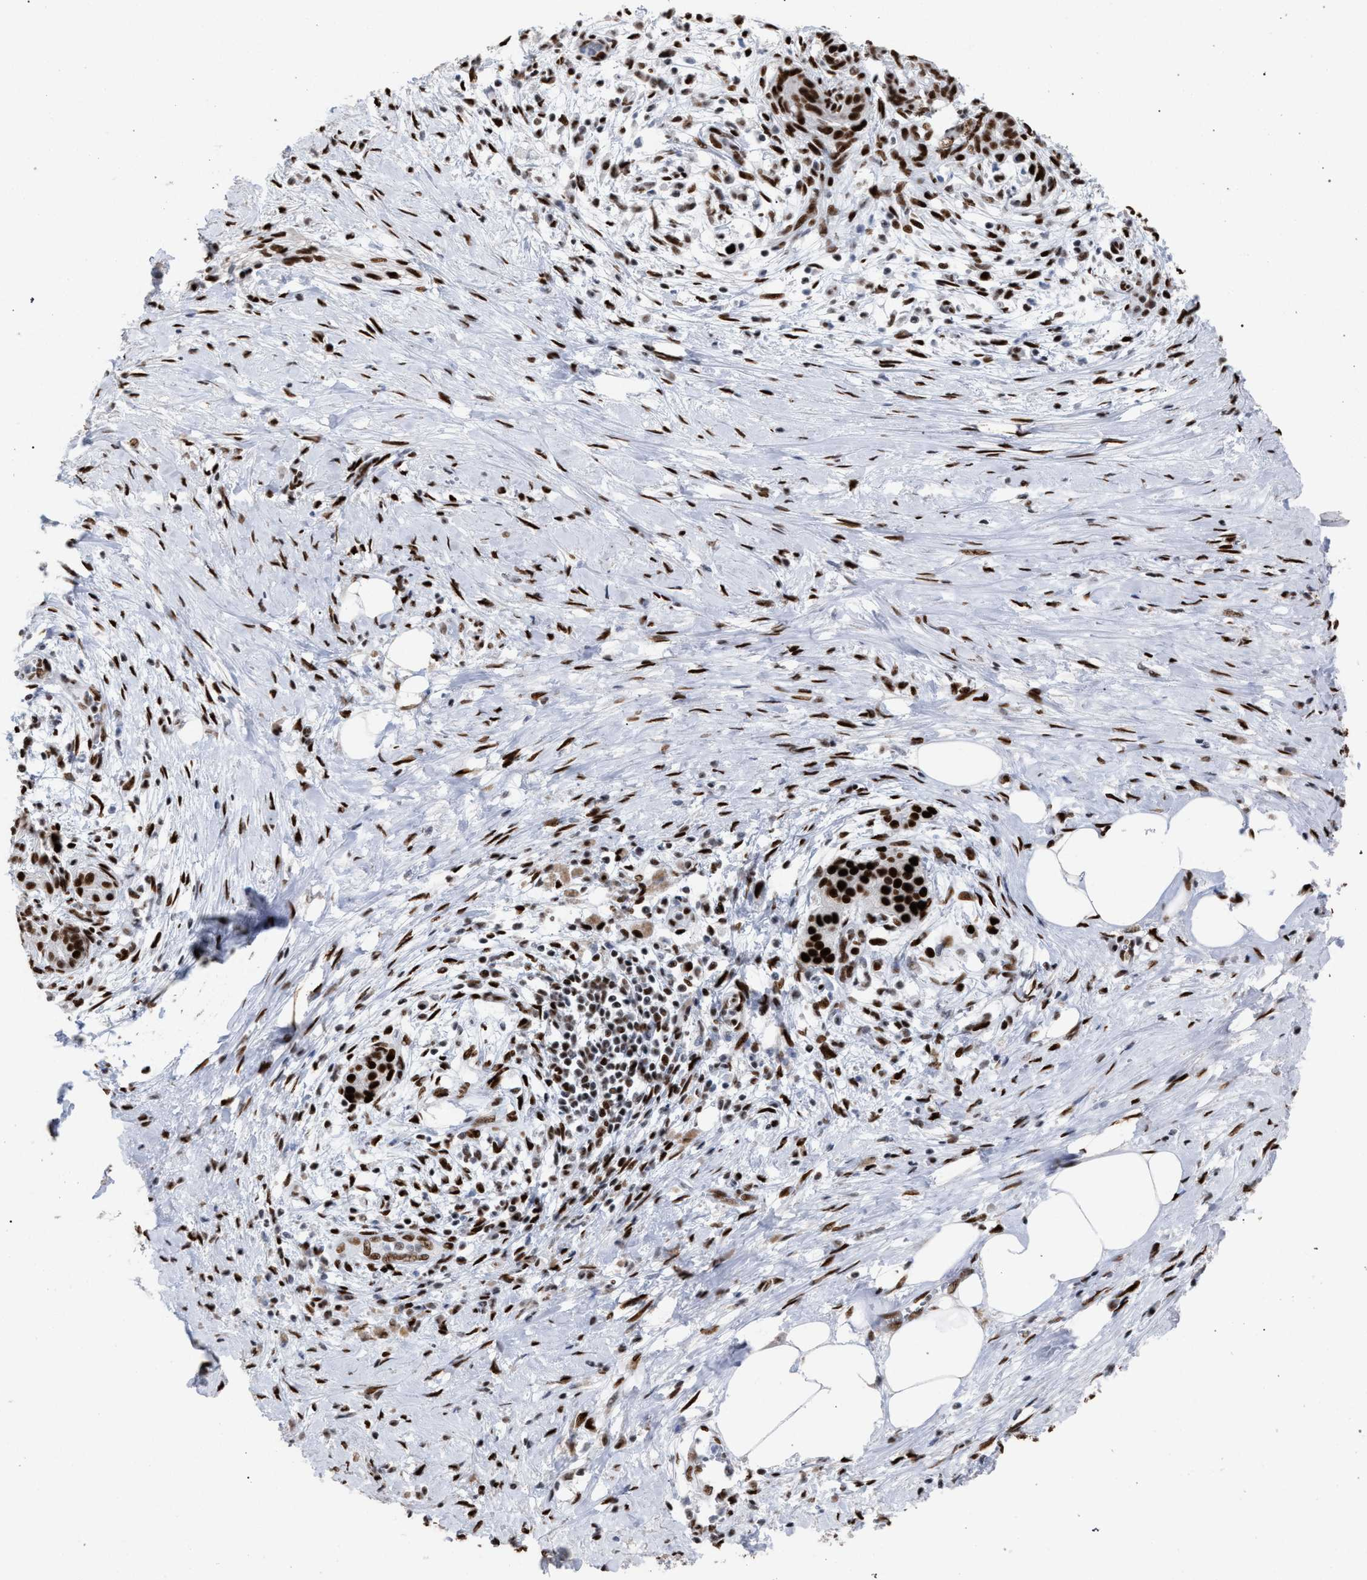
{"staining": {"intensity": "strong", "quantity": ">75%", "location": "nuclear"}, "tissue": "pancreatic cancer", "cell_type": "Tumor cells", "image_type": "cancer", "snomed": [{"axis": "morphology", "description": "Adenocarcinoma, NOS"}, {"axis": "topography", "description": "Pancreas"}], "caption": "There is high levels of strong nuclear staining in tumor cells of pancreatic adenocarcinoma, as demonstrated by immunohistochemical staining (brown color).", "gene": "TP53BP1", "patient": {"sex": "male", "age": 58}}